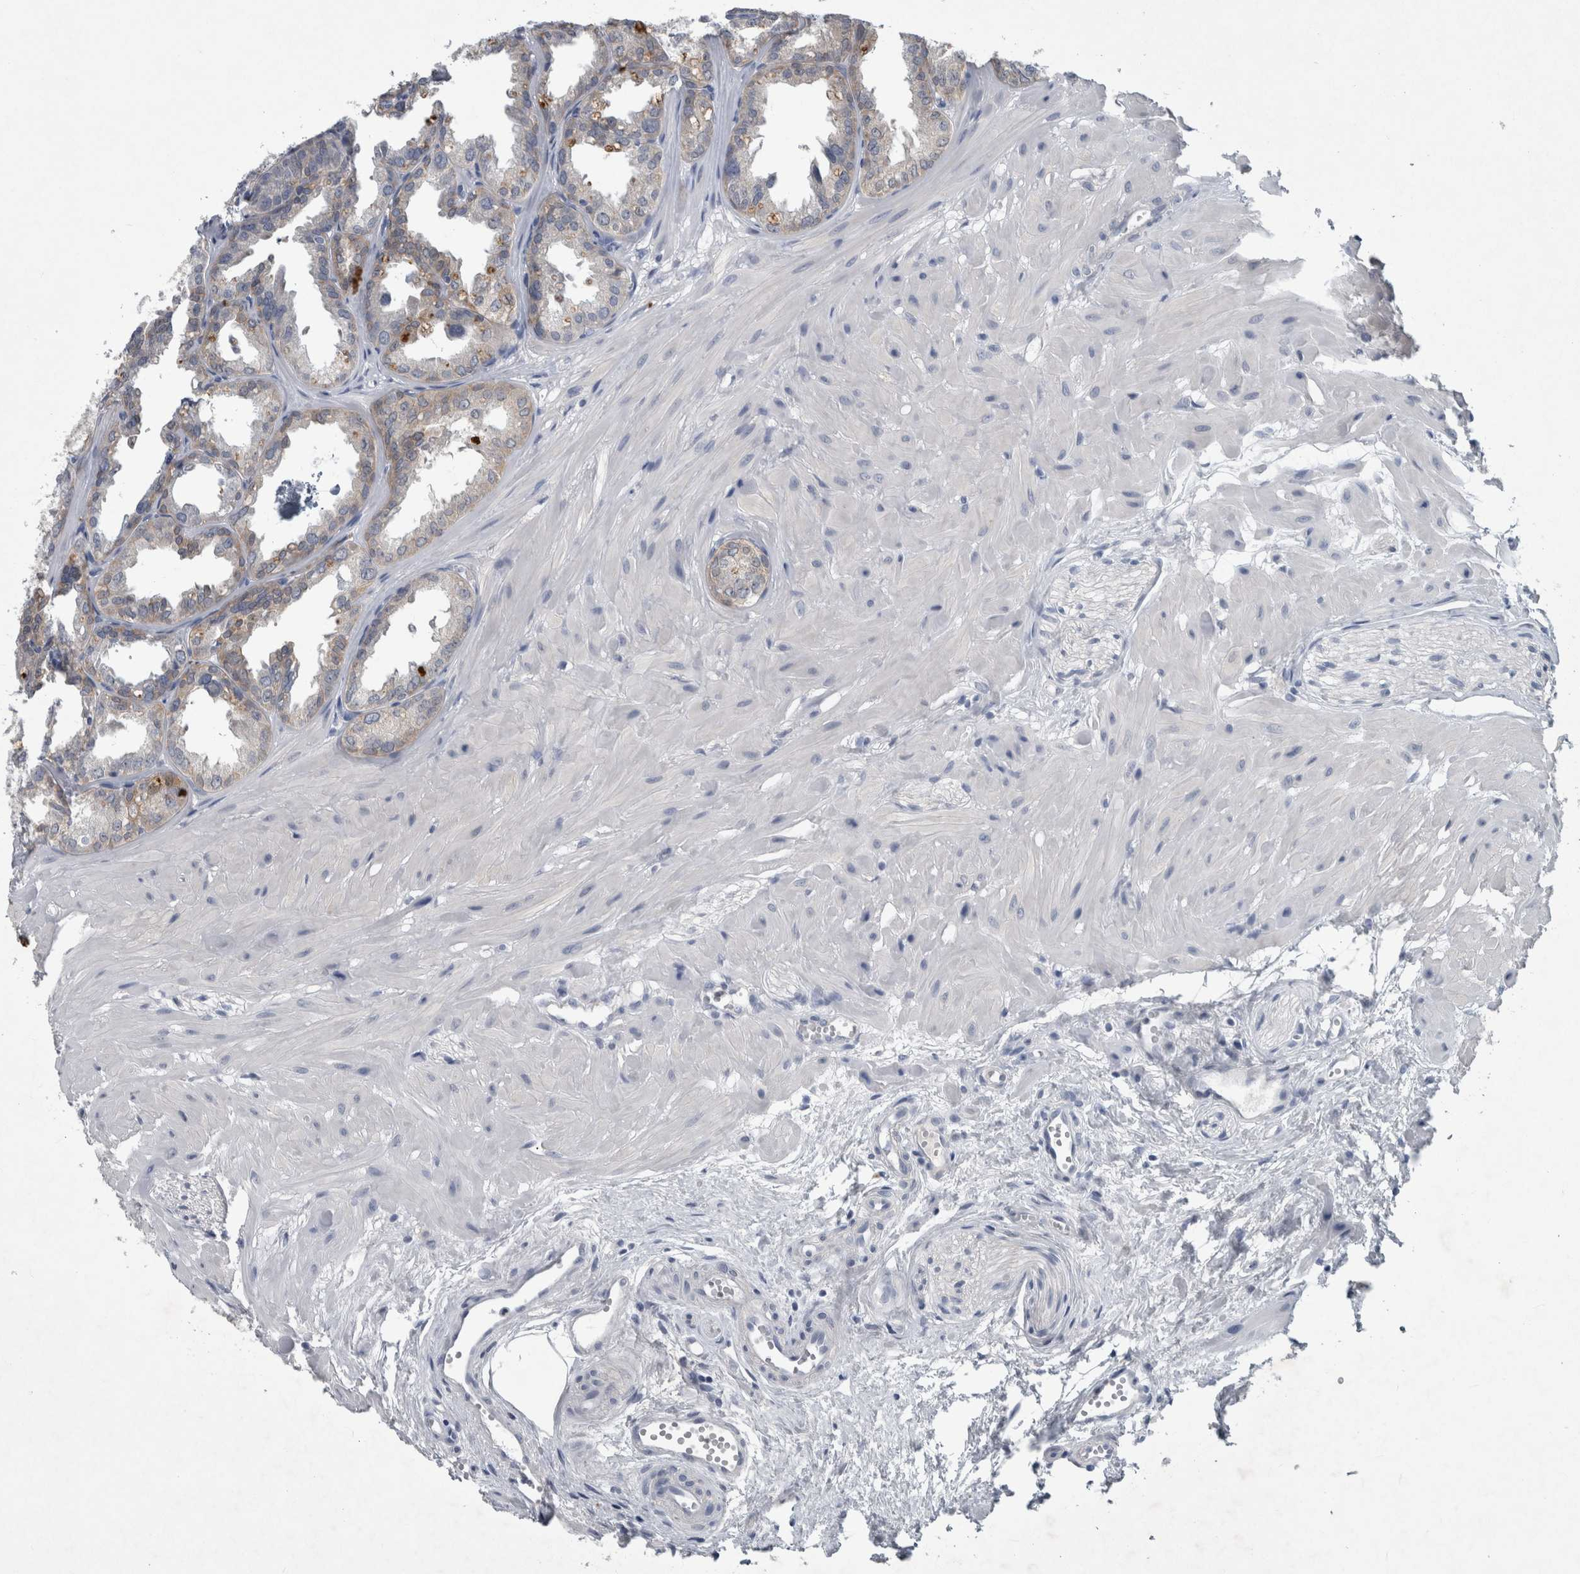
{"staining": {"intensity": "weak", "quantity": "25%-75%", "location": "cytoplasmic/membranous"}, "tissue": "seminal vesicle", "cell_type": "Glandular cells", "image_type": "normal", "snomed": [{"axis": "morphology", "description": "Normal tissue, NOS"}, {"axis": "topography", "description": "Prostate"}, {"axis": "topography", "description": "Seminal veicle"}], "caption": "Weak cytoplasmic/membranous expression is present in about 25%-75% of glandular cells in unremarkable seminal vesicle.", "gene": "FAM83H", "patient": {"sex": "male", "age": 51}}